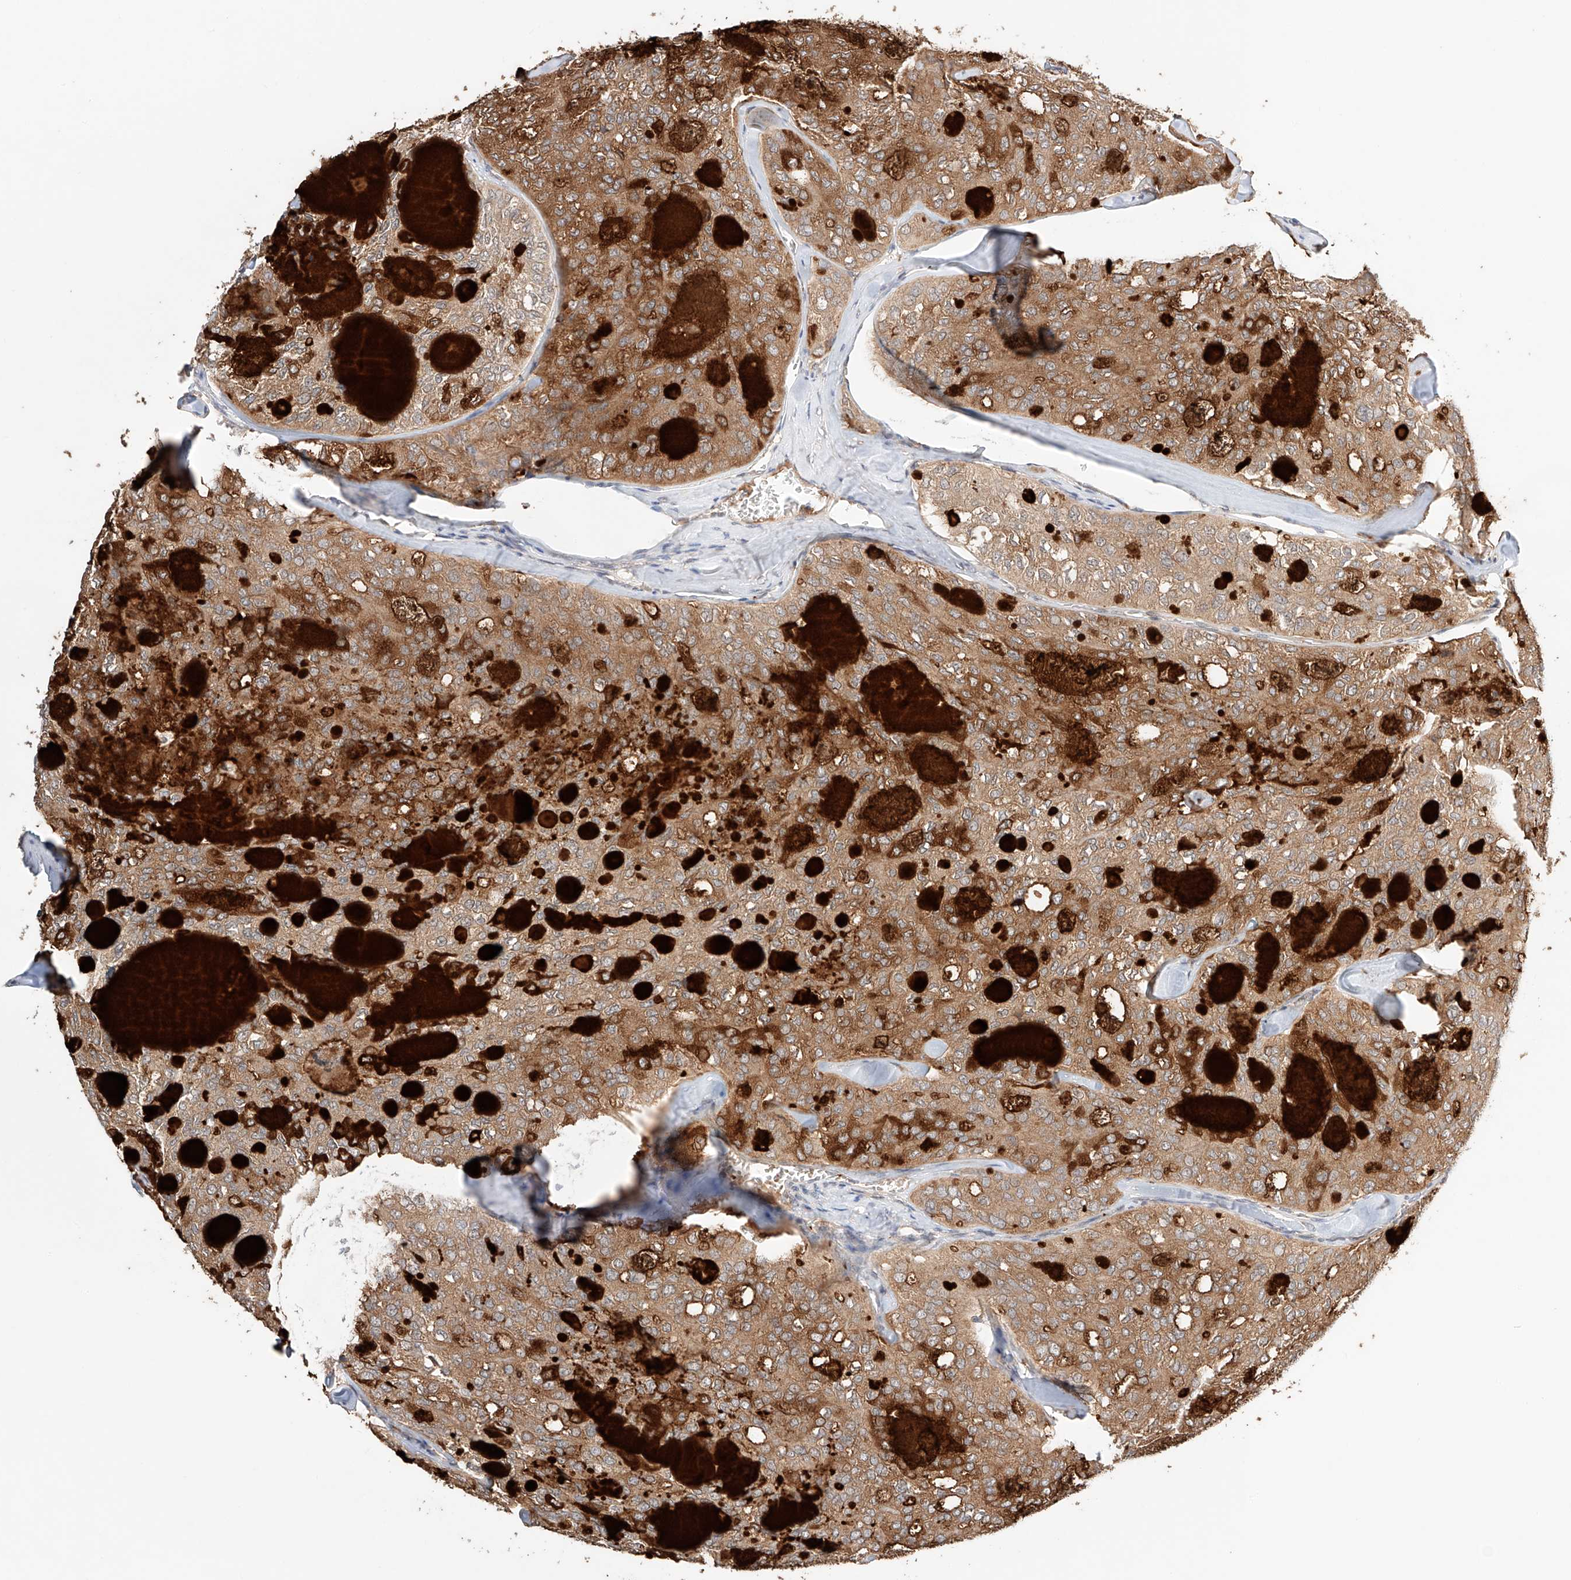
{"staining": {"intensity": "moderate", "quantity": ">75%", "location": "cytoplasmic/membranous"}, "tissue": "thyroid cancer", "cell_type": "Tumor cells", "image_type": "cancer", "snomed": [{"axis": "morphology", "description": "Follicular adenoma carcinoma, NOS"}, {"axis": "topography", "description": "Thyroid gland"}], "caption": "Immunohistochemistry (IHC) (DAB (3,3'-diaminobenzidine)) staining of thyroid cancer exhibits moderate cytoplasmic/membranous protein staining in approximately >75% of tumor cells. (Stains: DAB in brown, nuclei in blue, Microscopy: brightfield microscopy at high magnification).", "gene": "ZFHX2", "patient": {"sex": "male", "age": 75}}